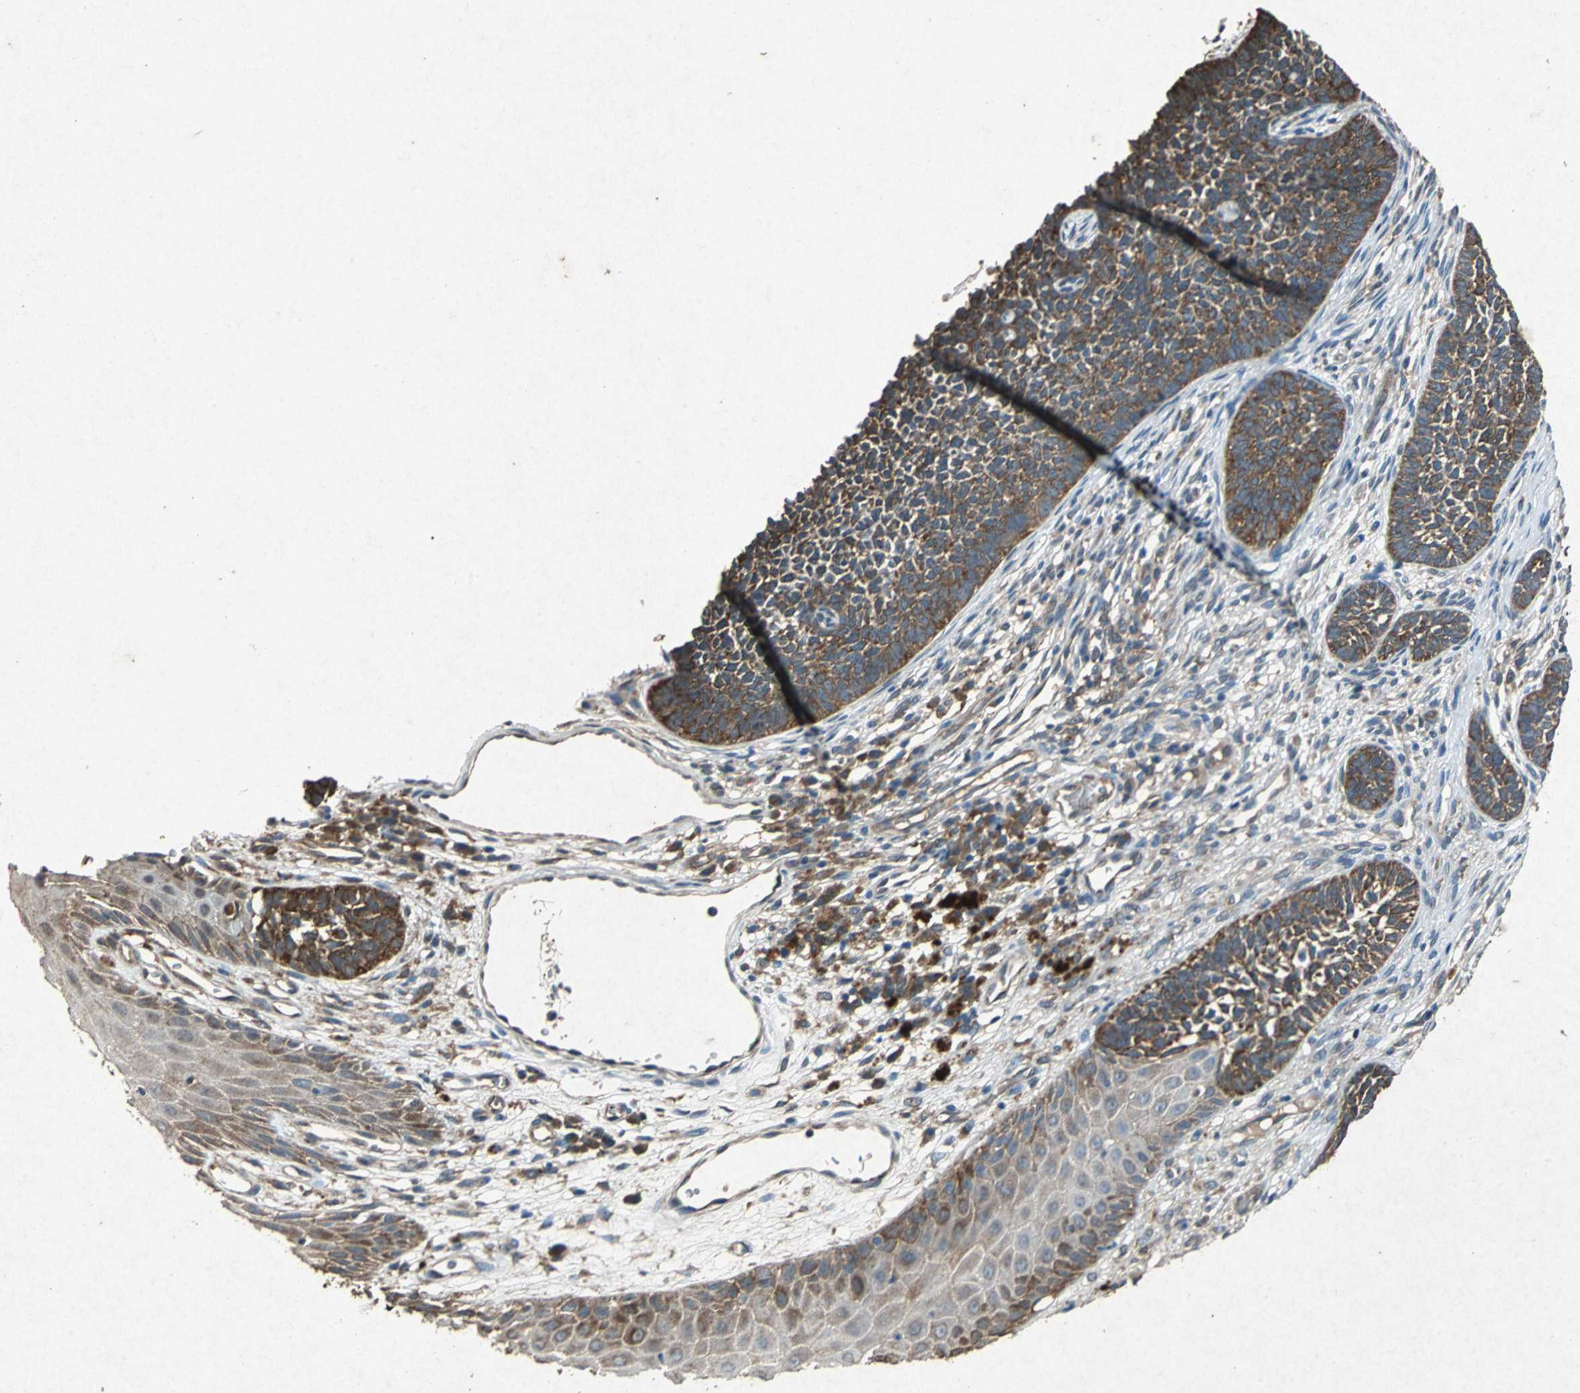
{"staining": {"intensity": "moderate", "quantity": ">75%", "location": "cytoplasmic/membranous"}, "tissue": "skin cancer", "cell_type": "Tumor cells", "image_type": "cancer", "snomed": [{"axis": "morphology", "description": "Basal cell carcinoma"}, {"axis": "topography", "description": "Skin"}], "caption": "Skin cancer (basal cell carcinoma) tissue exhibits moderate cytoplasmic/membranous positivity in about >75% of tumor cells (Brightfield microscopy of DAB IHC at high magnification).", "gene": "HSP90AB1", "patient": {"sex": "female", "age": 84}}